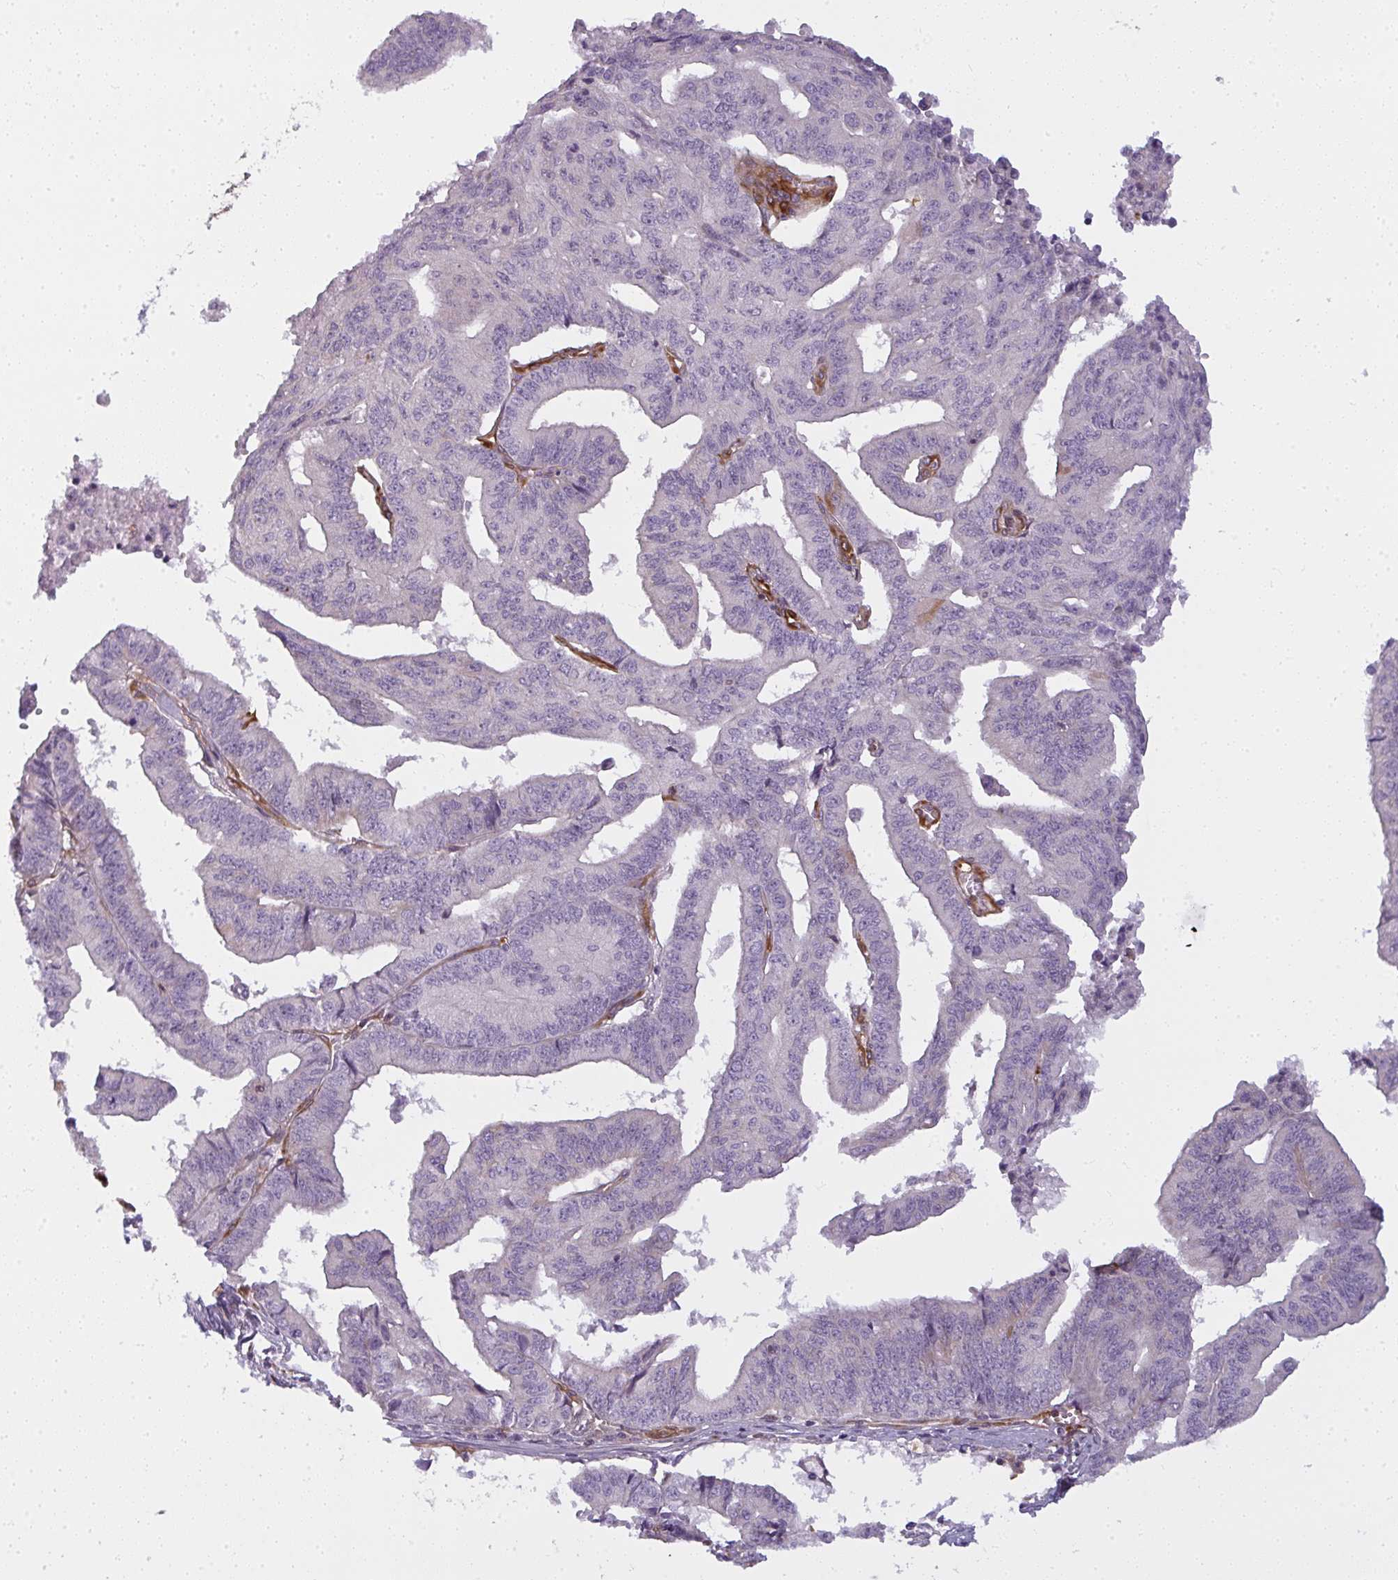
{"staining": {"intensity": "negative", "quantity": "none", "location": "none"}, "tissue": "endometrial cancer", "cell_type": "Tumor cells", "image_type": "cancer", "snomed": [{"axis": "morphology", "description": "Adenocarcinoma, NOS"}, {"axis": "topography", "description": "Endometrium"}], "caption": "The immunohistochemistry photomicrograph has no significant staining in tumor cells of endometrial cancer tissue.", "gene": "IFIT3", "patient": {"sex": "female", "age": 65}}